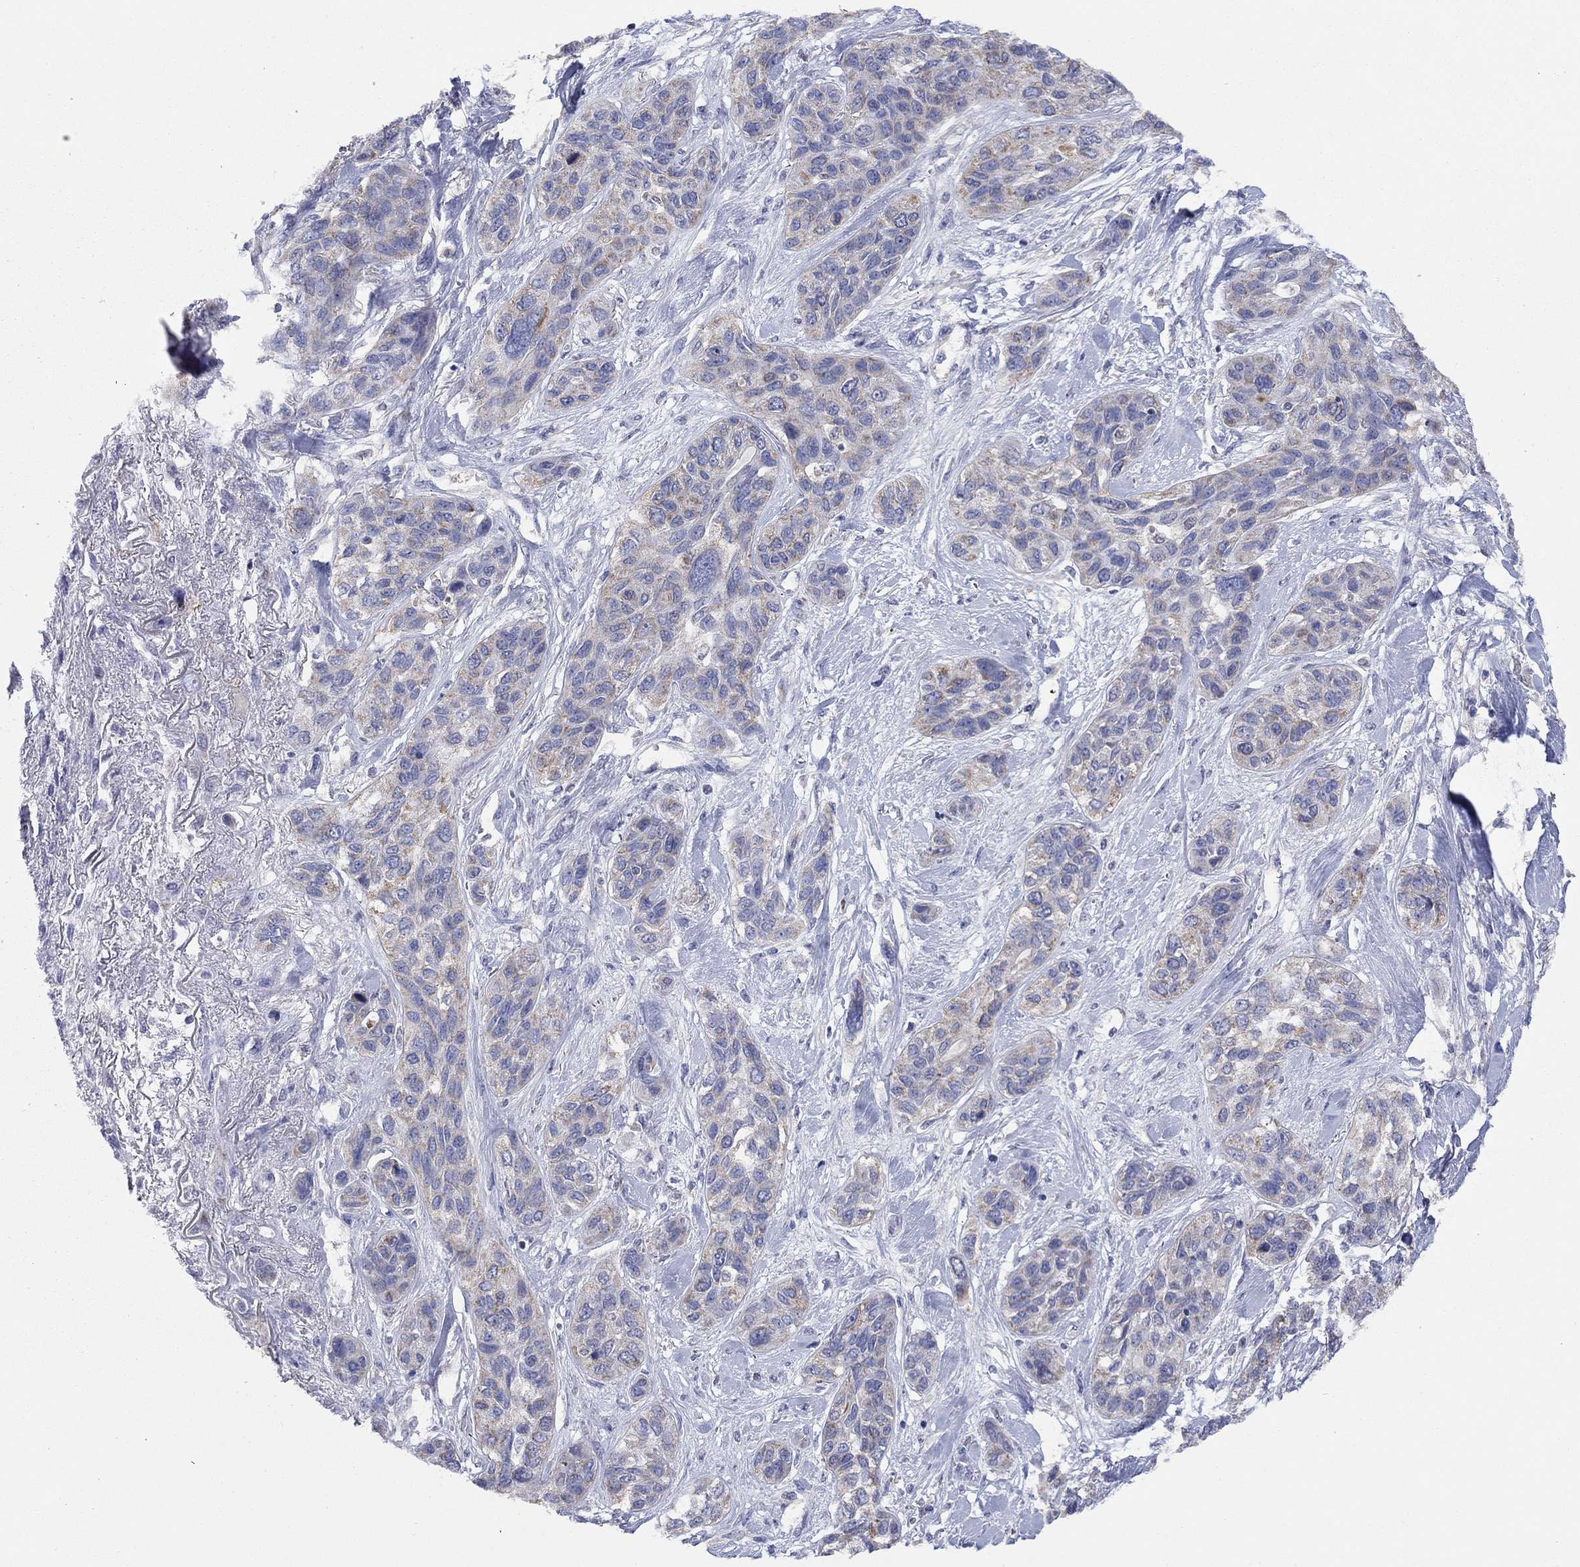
{"staining": {"intensity": "moderate", "quantity": "25%-75%", "location": "cytoplasmic/membranous"}, "tissue": "lung cancer", "cell_type": "Tumor cells", "image_type": "cancer", "snomed": [{"axis": "morphology", "description": "Squamous cell carcinoma, NOS"}, {"axis": "topography", "description": "Lung"}], "caption": "IHC image of neoplastic tissue: lung cancer stained using immunohistochemistry (IHC) shows medium levels of moderate protein expression localized specifically in the cytoplasmic/membranous of tumor cells, appearing as a cytoplasmic/membranous brown color.", "gene": "CLVS1", "patient": {"sex": "female", "age": 70}}